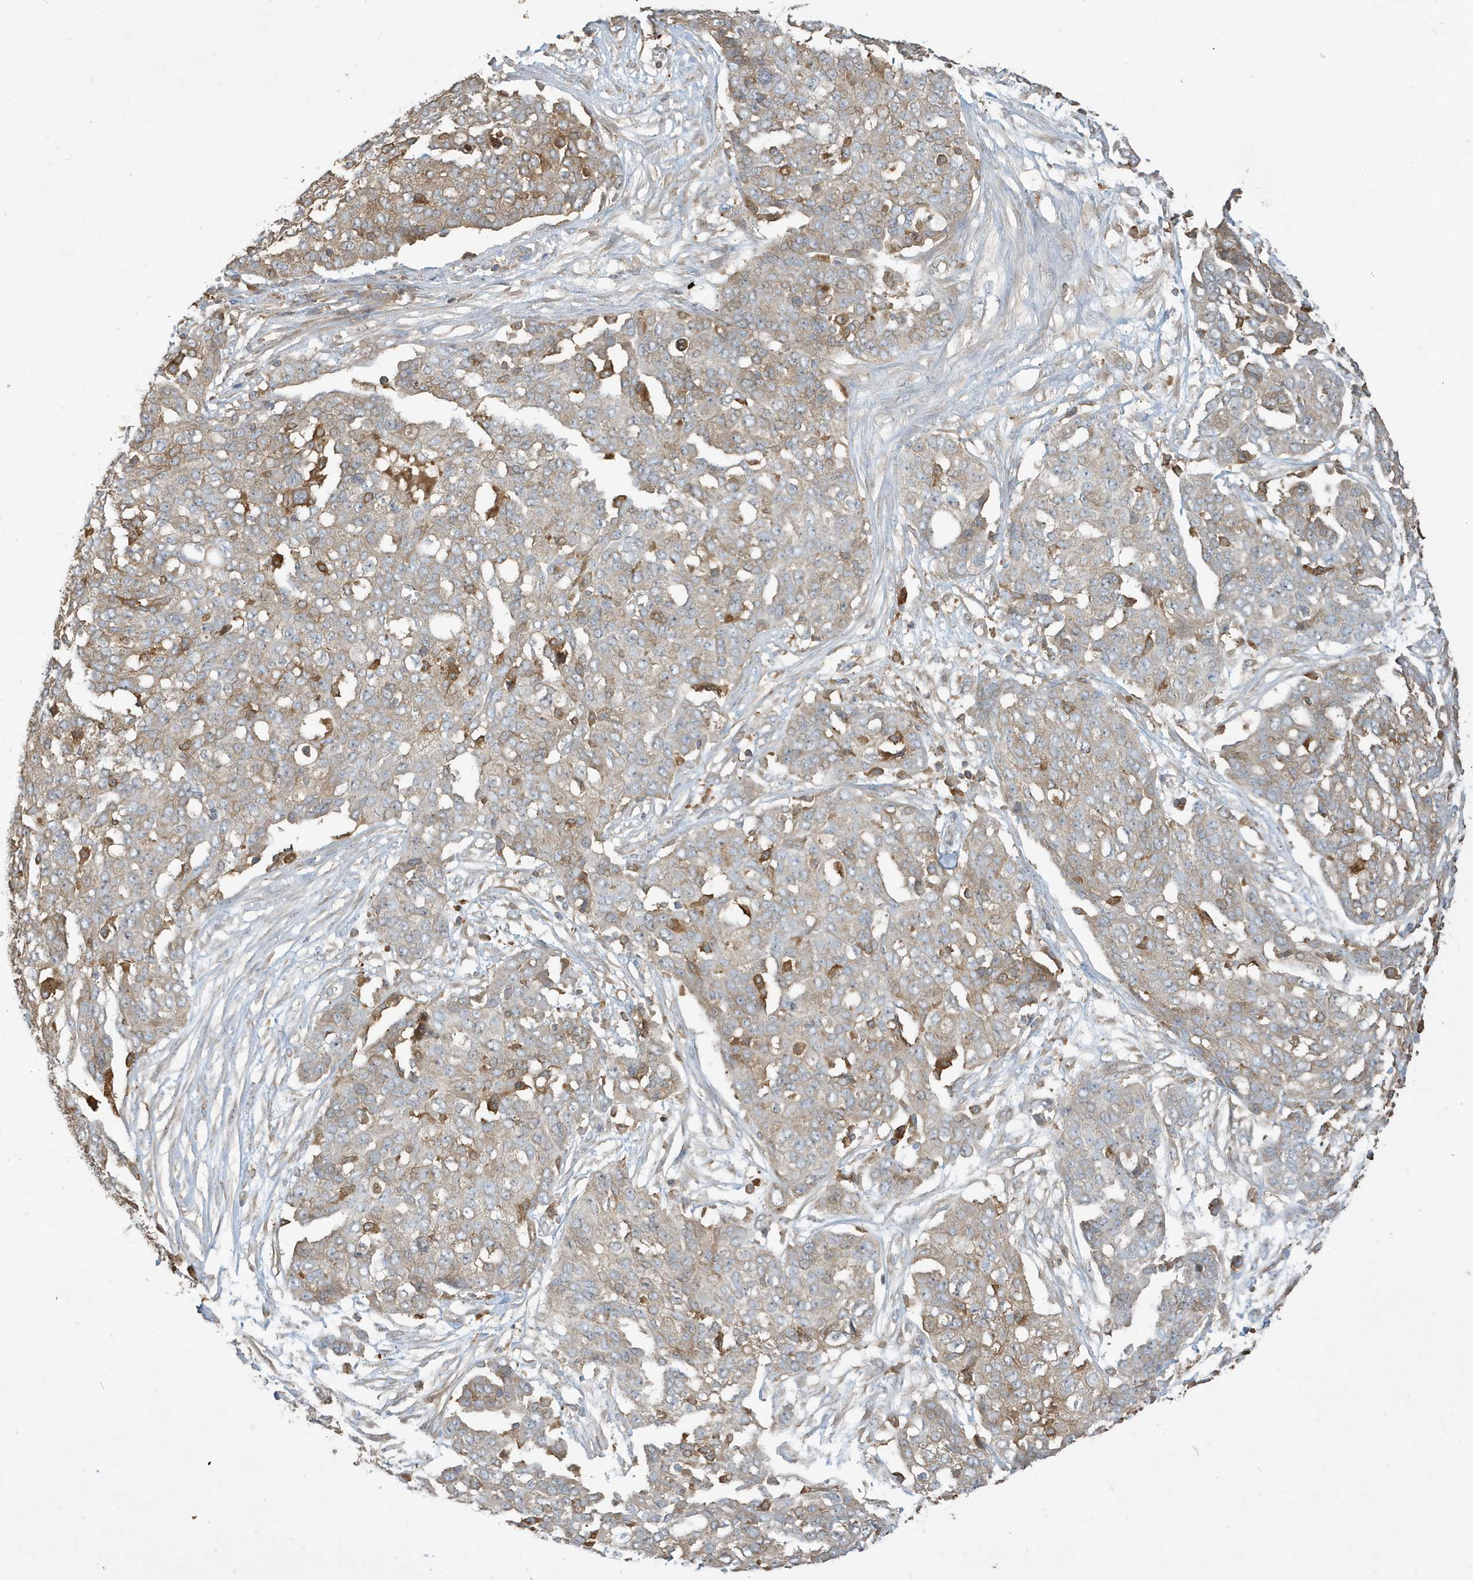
{"staining": {"intensity": "weak", "quantity": "25%-75%", "location": "cytoplasmic/membranous"}, "tissue": "ovarian cancer", "cell_type": "Tumor cells", "image_type": "cancer", "snomed": [{"axis": "morphology", "description": "Cystadenocarcinoma, serous, NOS"}, {"axis": "topography", "description": "Soft tissue"}, {"axis": "topography", "description": "Ovary"}], "caption": "Ovarian serous cystadenocarcinoma stained with DAB (3,3'-diaminobenzidine) IHC reveals low levels of weak cytoplasmic/membranous staining in approximately 25%-75% of tumor cells.", "gene": "ABTB1", "patient": {"sex": "female", "age": 57}}